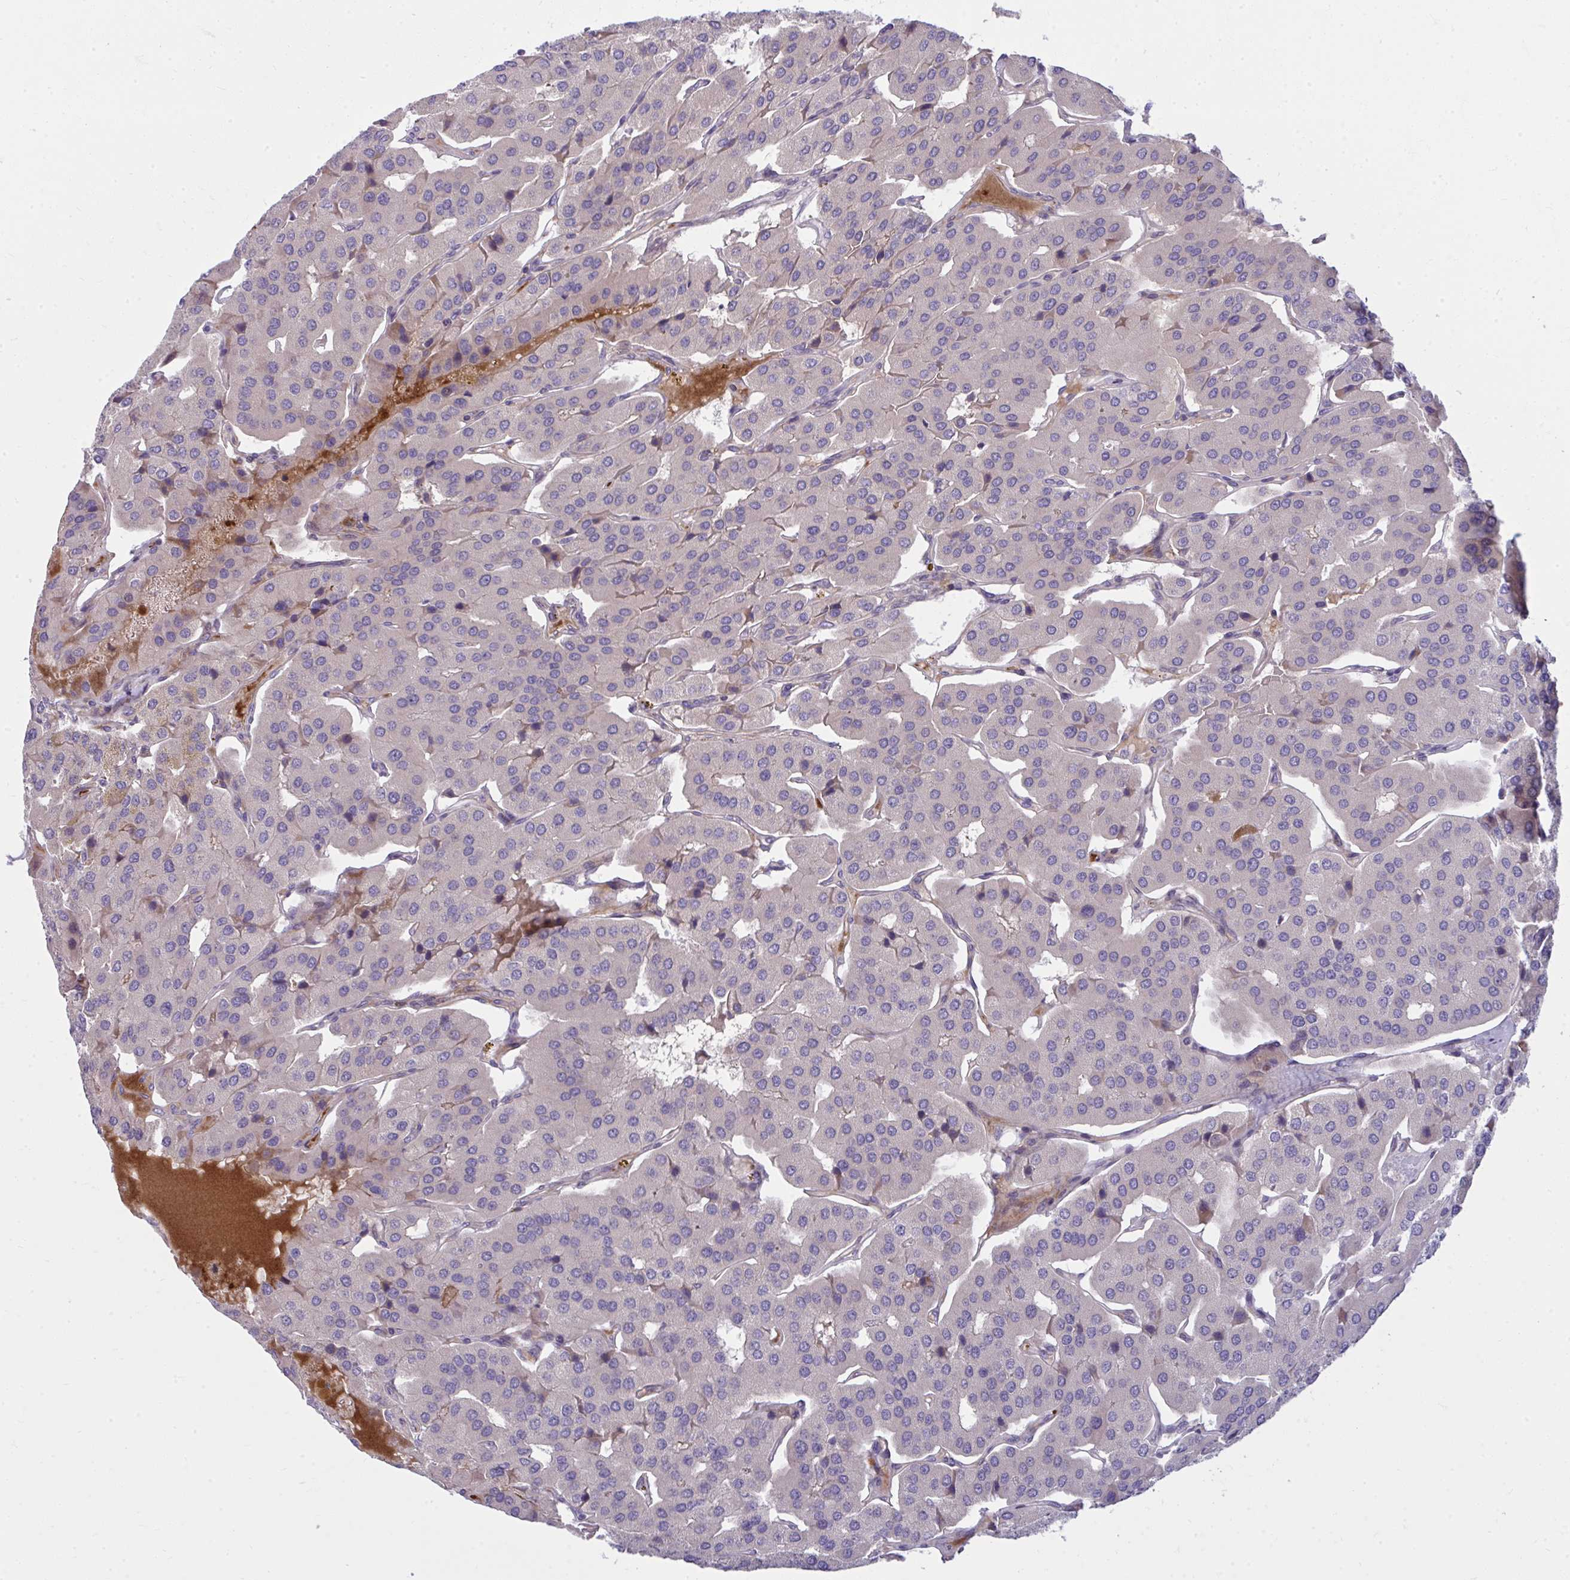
{"staining": {"intensity": "negative", "quantity": "none", "location": "none"}, "tissue": "parathyroid gland", "cell_type": "Glandular cells", "image_type": "normal", "snomed": [{"axis": "morphology", "description": "Normal tissue, NOS"}, {"axis": "morphology", "description": "Adenoma, NOS"}, {"axis": "topography", "description": "Parathyroid gland"}], "caption": "This is an immunohistochemistry (IHC) photomicrograph of benign human parathyroid gland. There is no positivity in glandular cells.", "gene": "SLC14A1", "patient": {"sex": "female", "age": 86}}